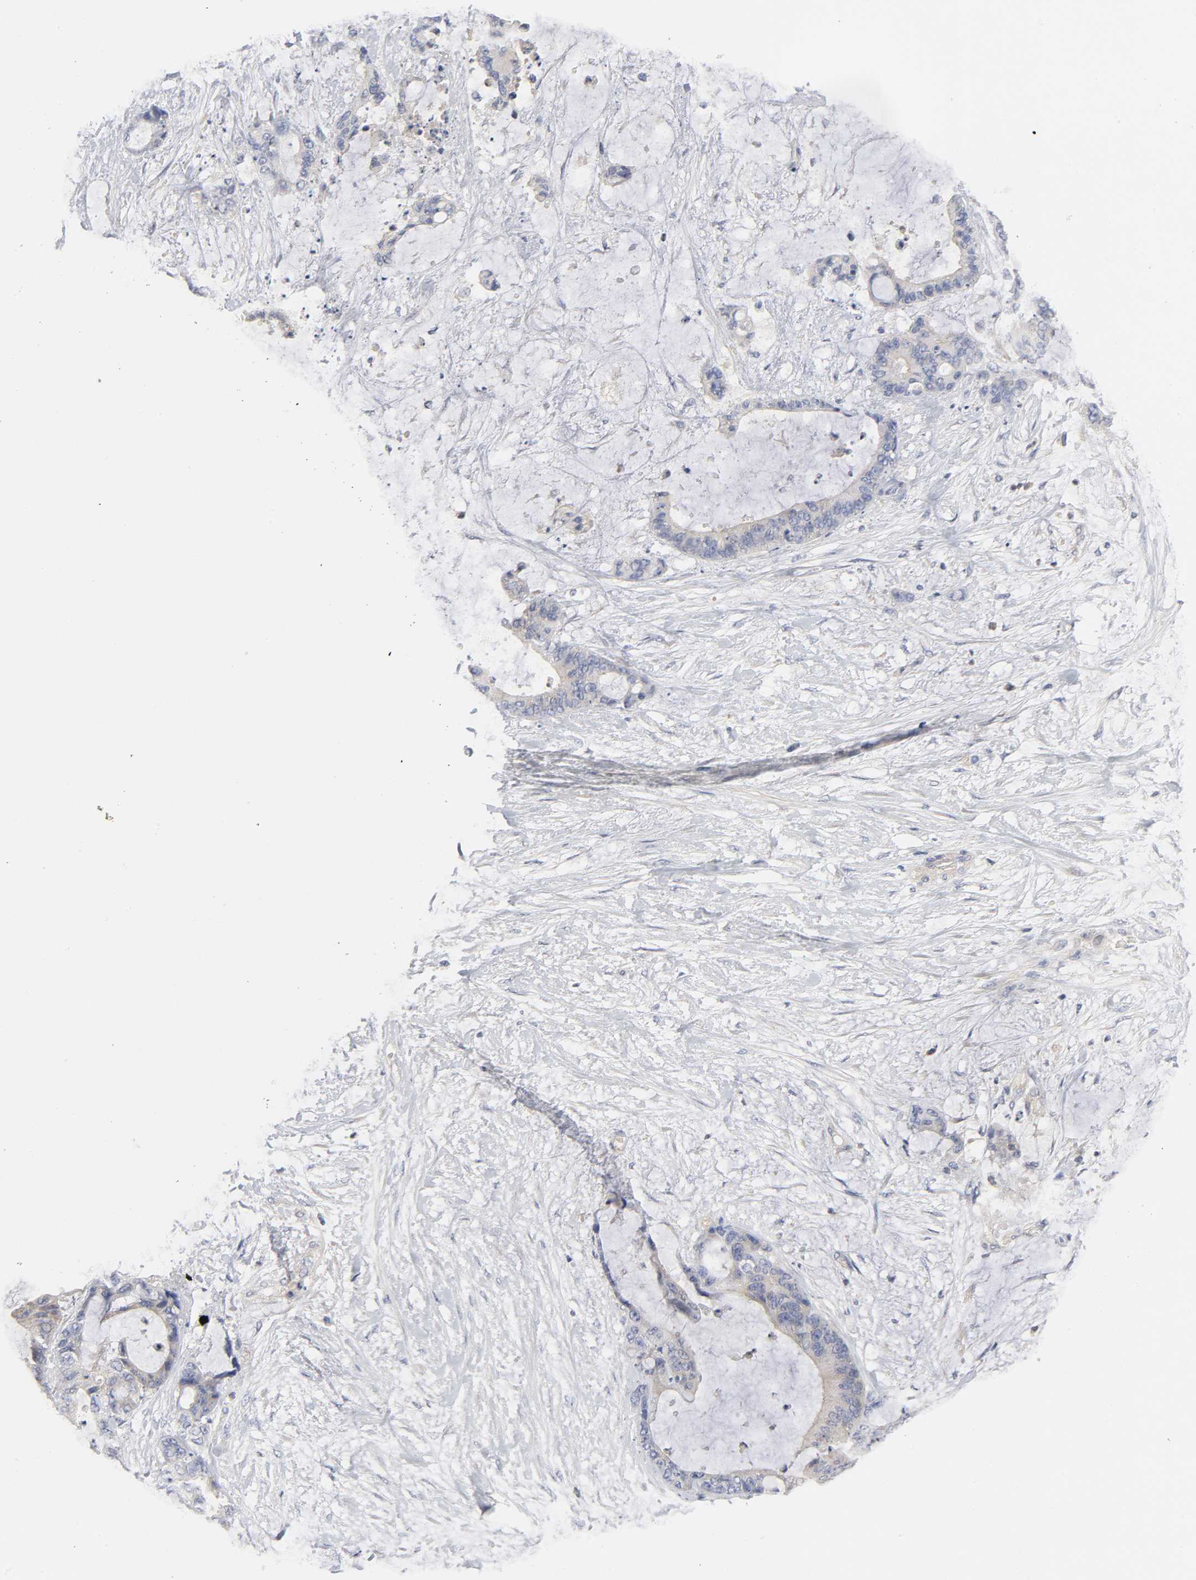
{"staining": {"intensity": "weak", "quantity": ">75%", "location": "cytoplasmic/membranous"}, "tissue": "liver cancer", "cell_type": "Tumor cells", "image_type": "cancer", "snomed": [{"axis": "morphology", "description": "Cholangiocarcinoma"}, {"axis": "topography", "description": "Liver"}], "caption": "The immunohistochemical stain labels weak cytoplasmic/membranous expression in tumor cells of liver cholangiocarcinoma tissue.", "gene": "ROCK1", "patient": {"sex": "female", "age": 73}}